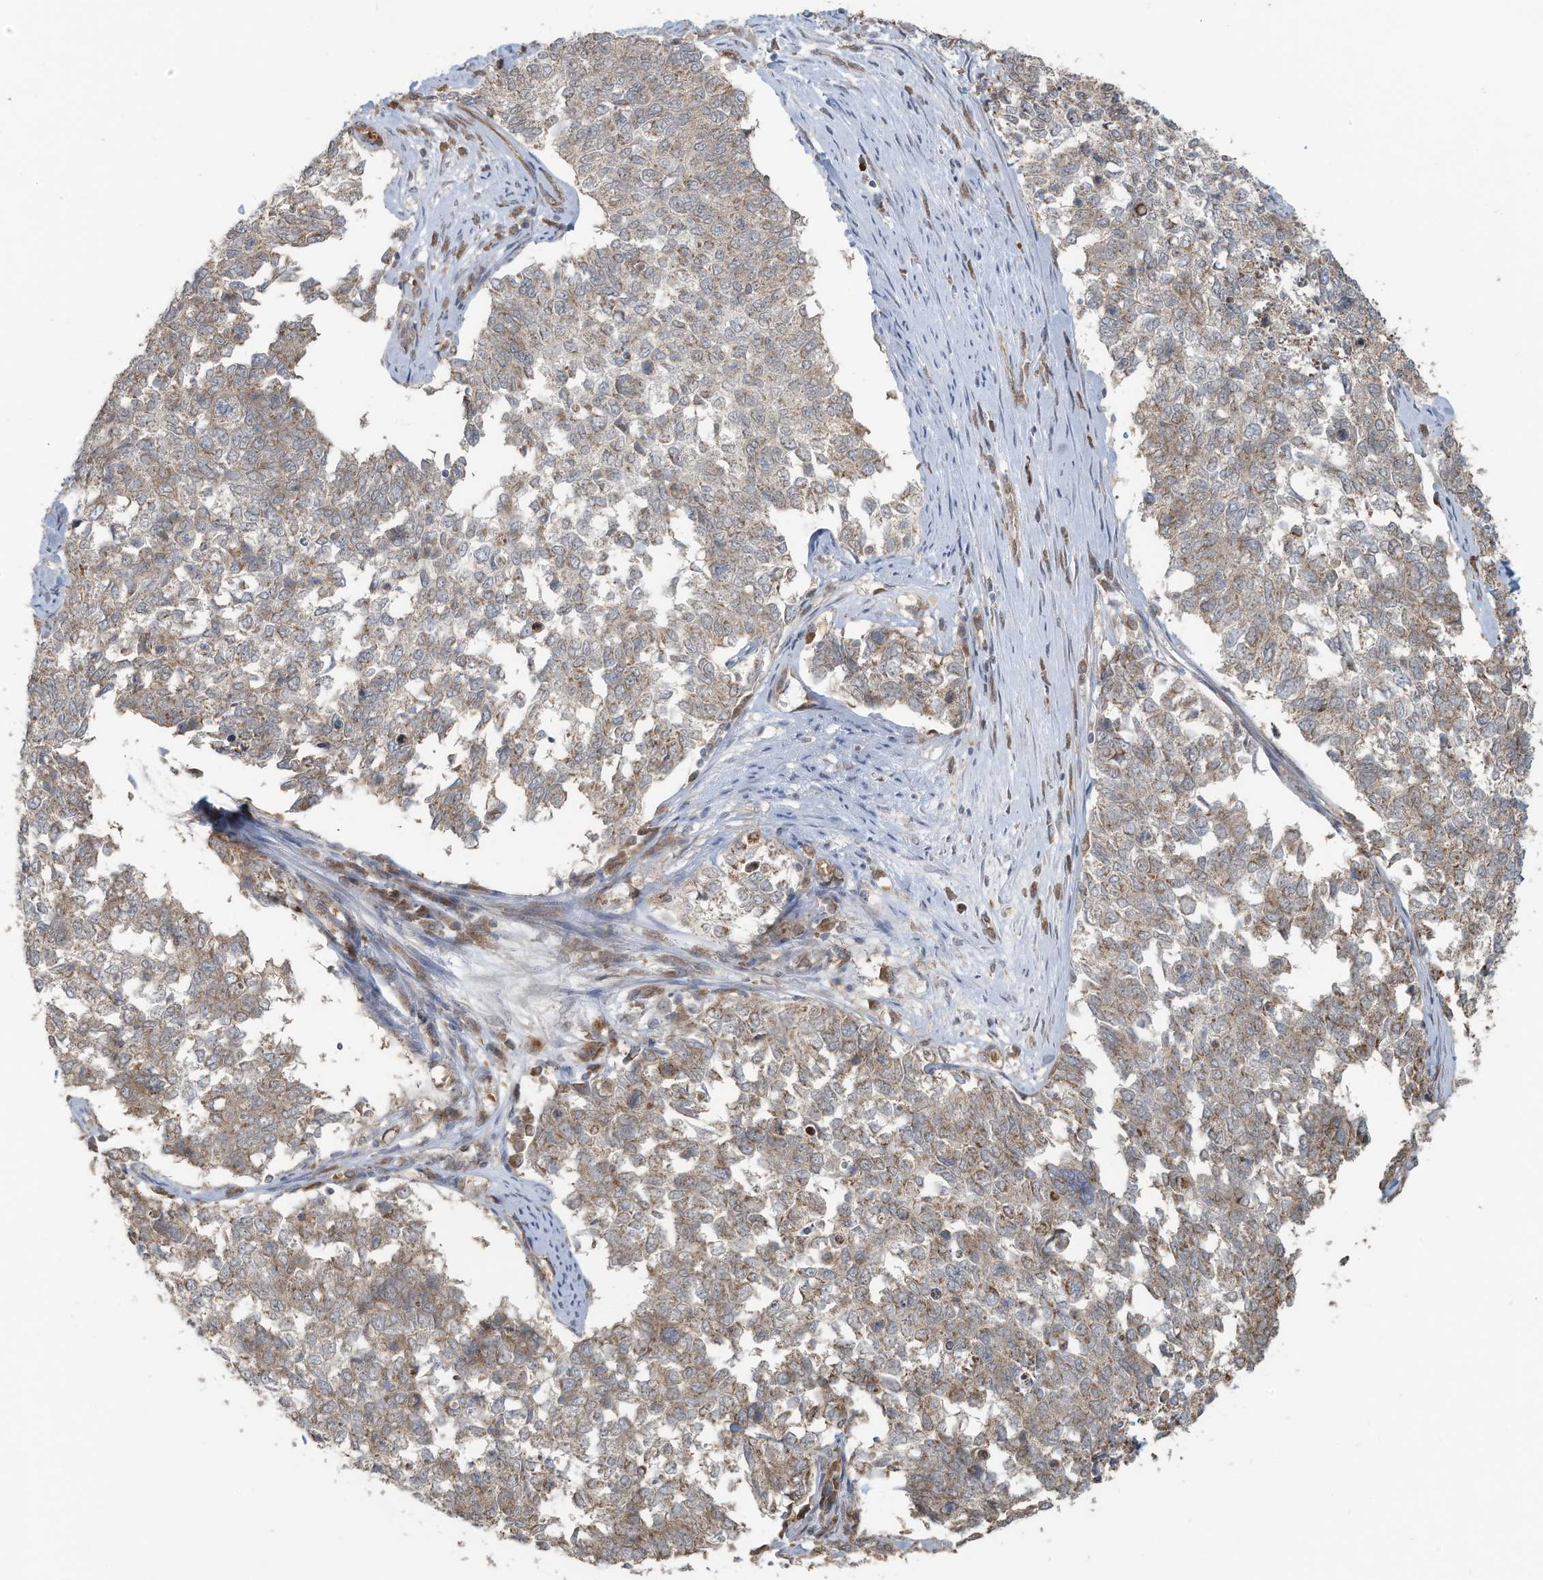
{"staining": {"intensity": "moderate", "quantity": "25%-75%", "location": "cytoplasmic/membranous"}, "tissue": "cervical cancer", "cell_type": "Tumor cells", "image_type": "cancer", "snomed": [{"axis": "morphology", "description": "Squamous cell carcinoma, NOS"}, {"axis": "topography", "description": "Cervix"}], "caption": "DAB immunohistochemical staining of human cervical squamous cell carcinoma reveals moderate cytoplasmic/membranous protein staining in about 25%-75% of tumor cells.", "gene": "ERI2", "patient": {"sex": "female", "age": 63}}